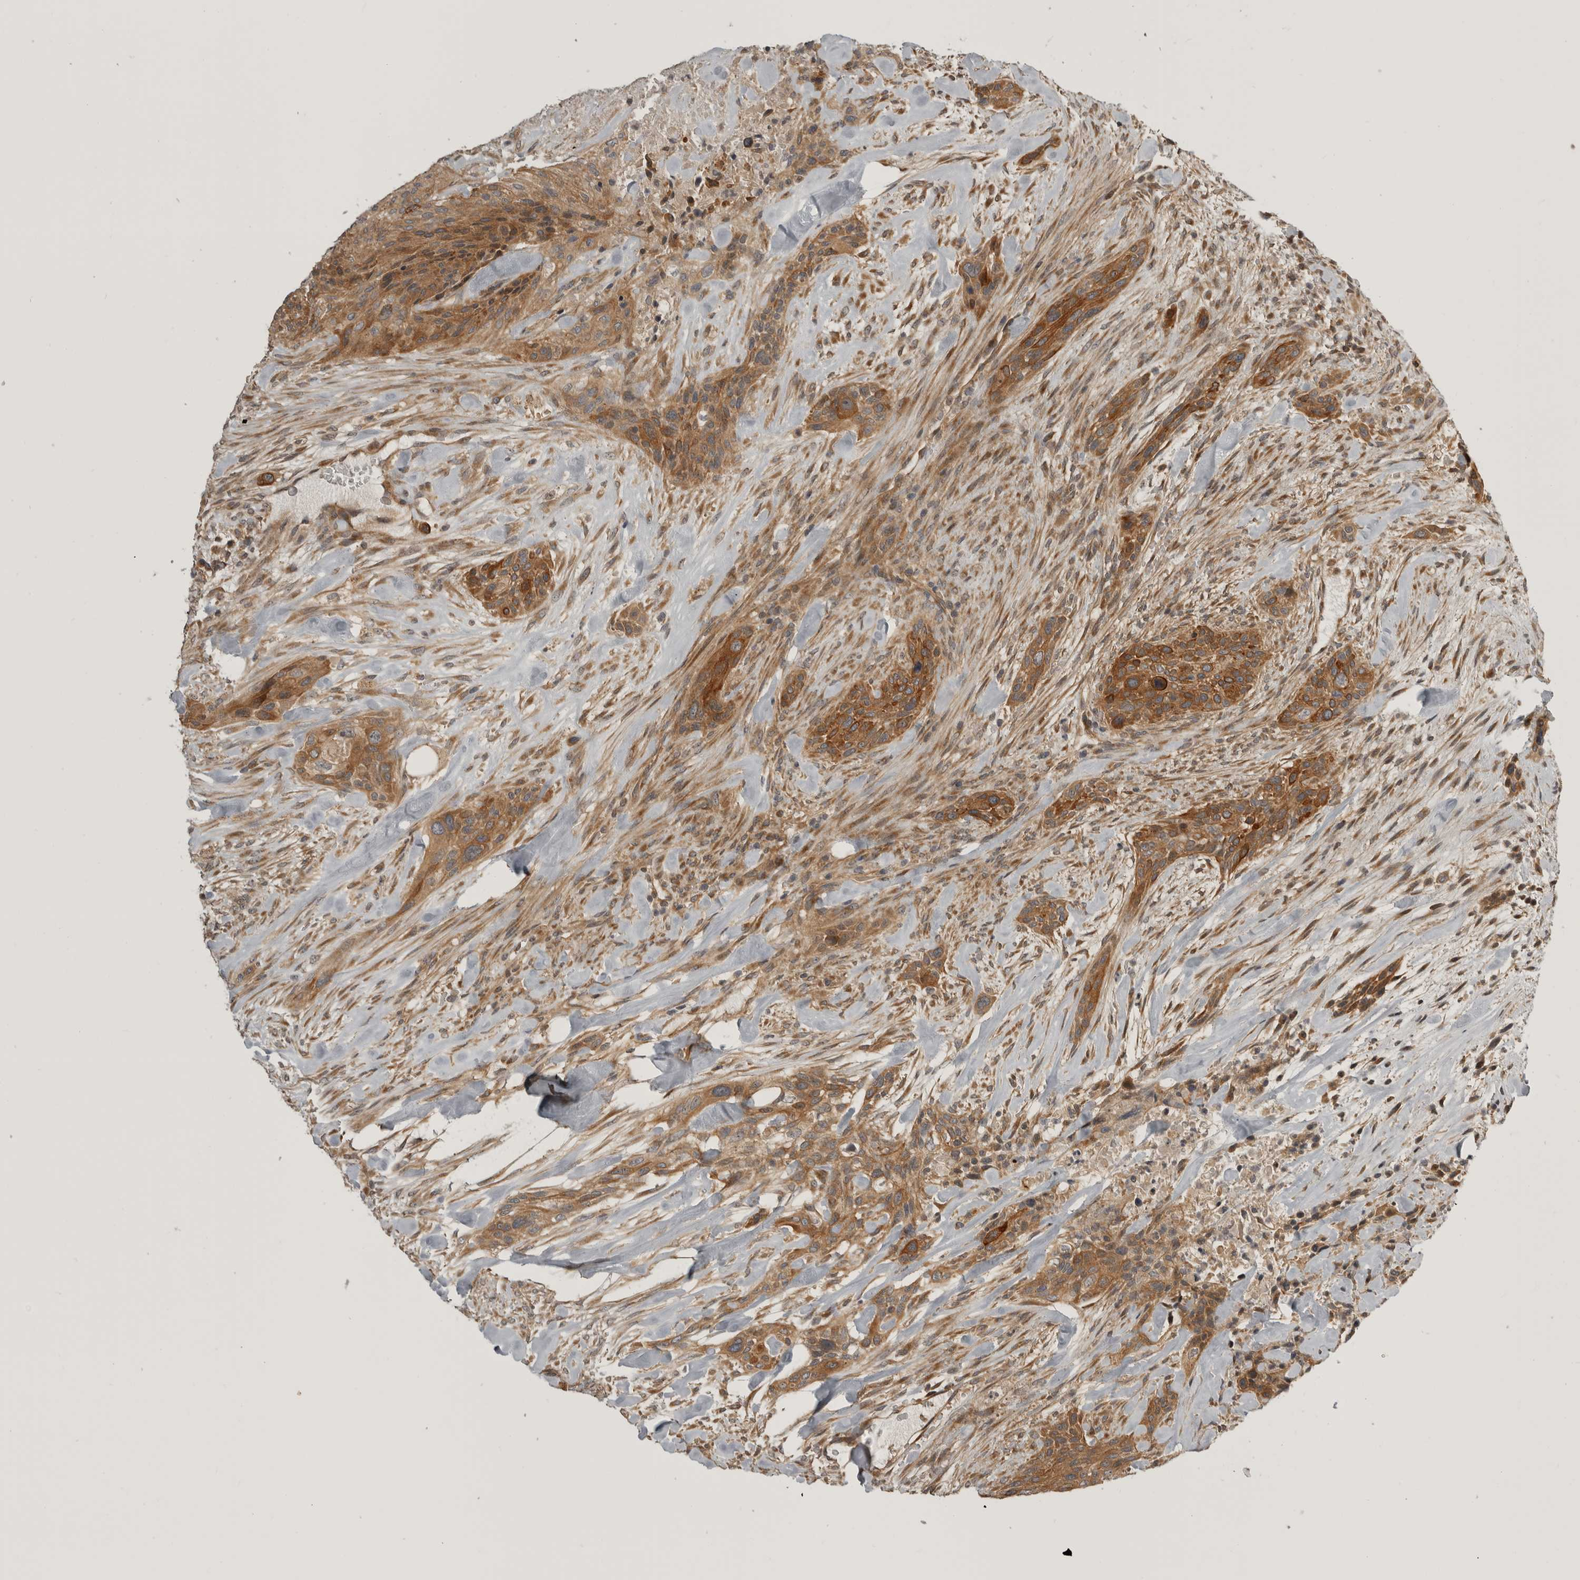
{"staining": {"intensity": "moderate", "quantity": ">75%", "location": "cytoplasmic/membranous"}, "tissue": "urothelial cancer", "cell_type": "Tumor cells", "image_type": "cancer", "snomed": [{"axis": "morphology", "description": "Urothelial carcinoma, High grade"}, {"axis": "topography", "description": "Urinary bladder"}], "caption": "Immunohistochemistry (DAB (3,3'-diaminobenzidine)) staining of human urothelial cancer reveals moderate cytoplasmic/membranous protein positivity in approximately >75% of tumor cells.", "gene": "CUEDC1", "patient": {"sex": "male", "age": 35}}